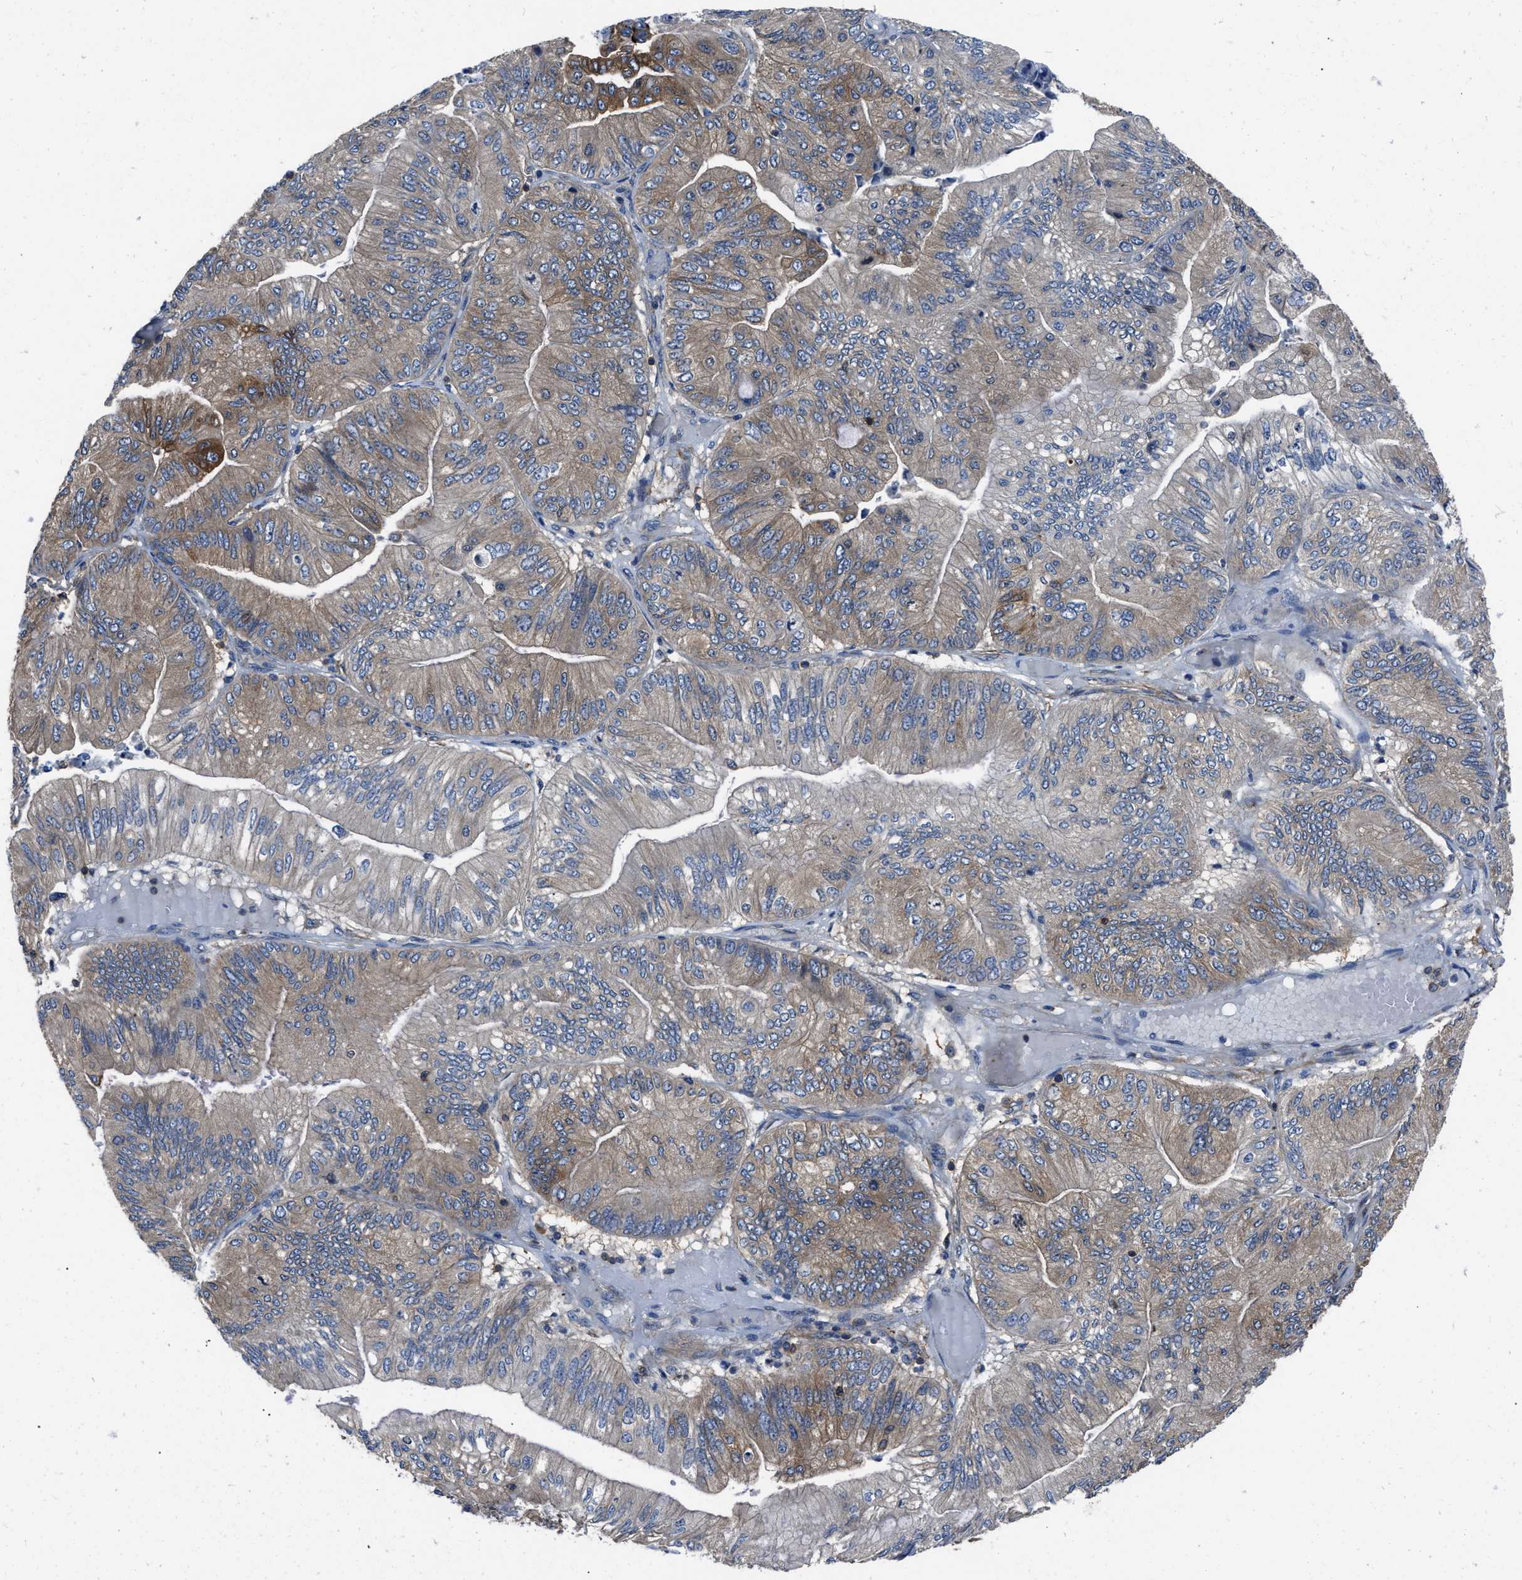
{"staining": {"intensity": "weak", "quantity": ">75%", "location": "cytoplasmic/membranous"}, "tissue": "ovarian cancer", "cell_type": "Tumor cells", "image_type": "cancer", "snomed": [{"axis": "morphology", "description": "Cystadenocarcinoma, mucinous, NOS"}, {"axis": "topography", "description": "Ovary"}], "caption": "Mucinous cystadenocarcinoma (ovarian) stained with a brown dye reveals weak cytoplasmic/membranous positive expression in about >75% of tumor cells.", "gene": "YARS1", "patient": {"sex": "female", "age": 61}}